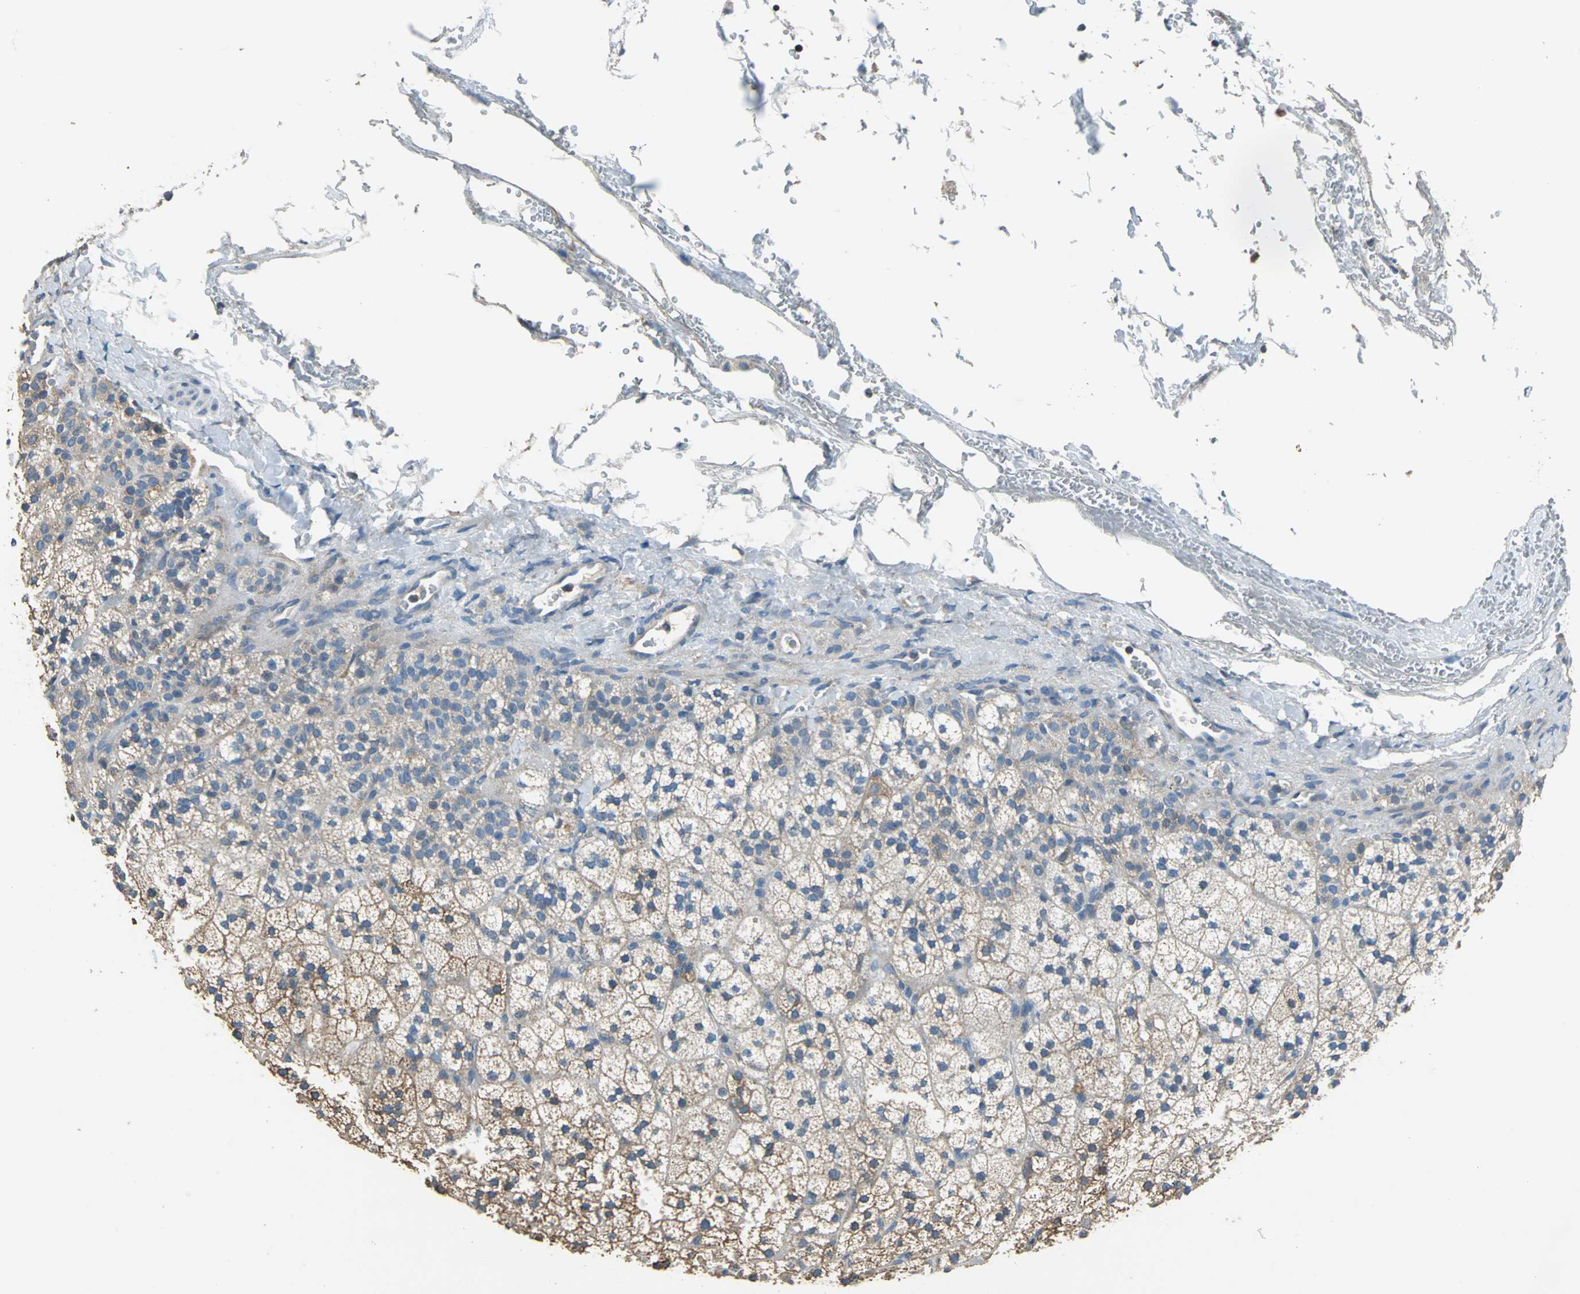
{"staining": {"intensity": "moderate", "quantity": "25%-75%", "location": "cytoplasmic/membranous"}, "tissue": "adrenal gland", "cell_type": "Glandular cells", "image_type": "normal", "snomed": [{"axis": "morphology", "description": "Normal tissue, NOS"}, {"axis": "topography", "description": "Adrenal gland"}], "caption": "IHC photomicrograph of normal adrenal gland stained for a protein (brown), which demonstrates medium levels of moderate cytoplasmic/membranous staining in approximately 25%-75% of glandular cells.", "gene": "PRKCA", "patient": {"sex": "male", "age": 35}}